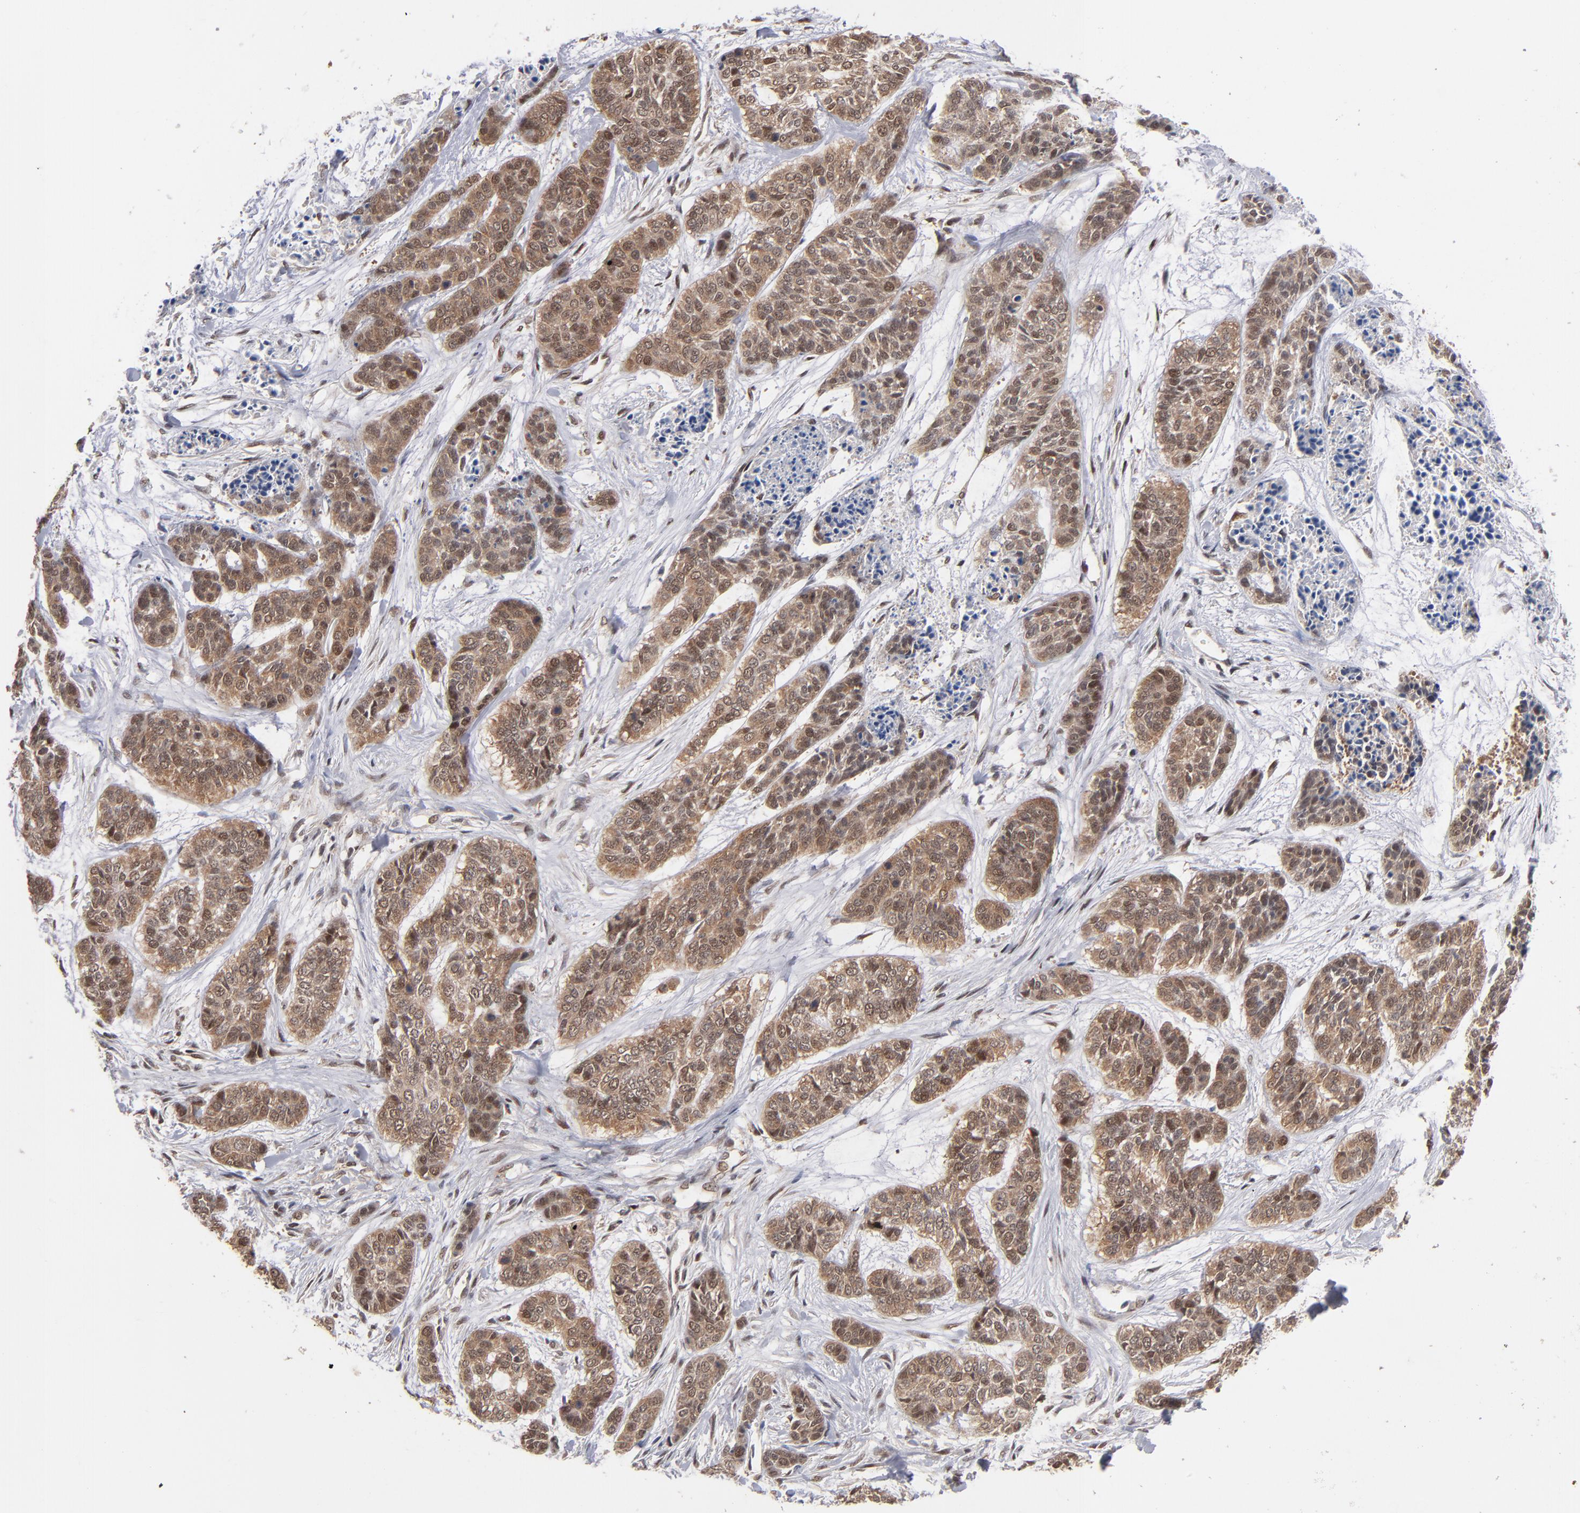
{"staining": {"intensity": "moderate", "quantity": ">75%", "location": "cytoplasmic/membranous,nuclear"}, "tissue": "skin cancer", "cell_type": "Tumor cells", "image_type": "cancer", "snomed": [{"axis": "morphology", "description": "Basal cell carcinoma"}, {"axis": "topography", "description": "Skin"}], "caption": "Protein analysis of skin basal cell carcinoma tissue reveals moderate cytoplasmic/membranous and nuclear positivity in approximately >75% of tumor cells.", "gene": "HUWE1", "patient": {"sex": "female", "age": 64}}